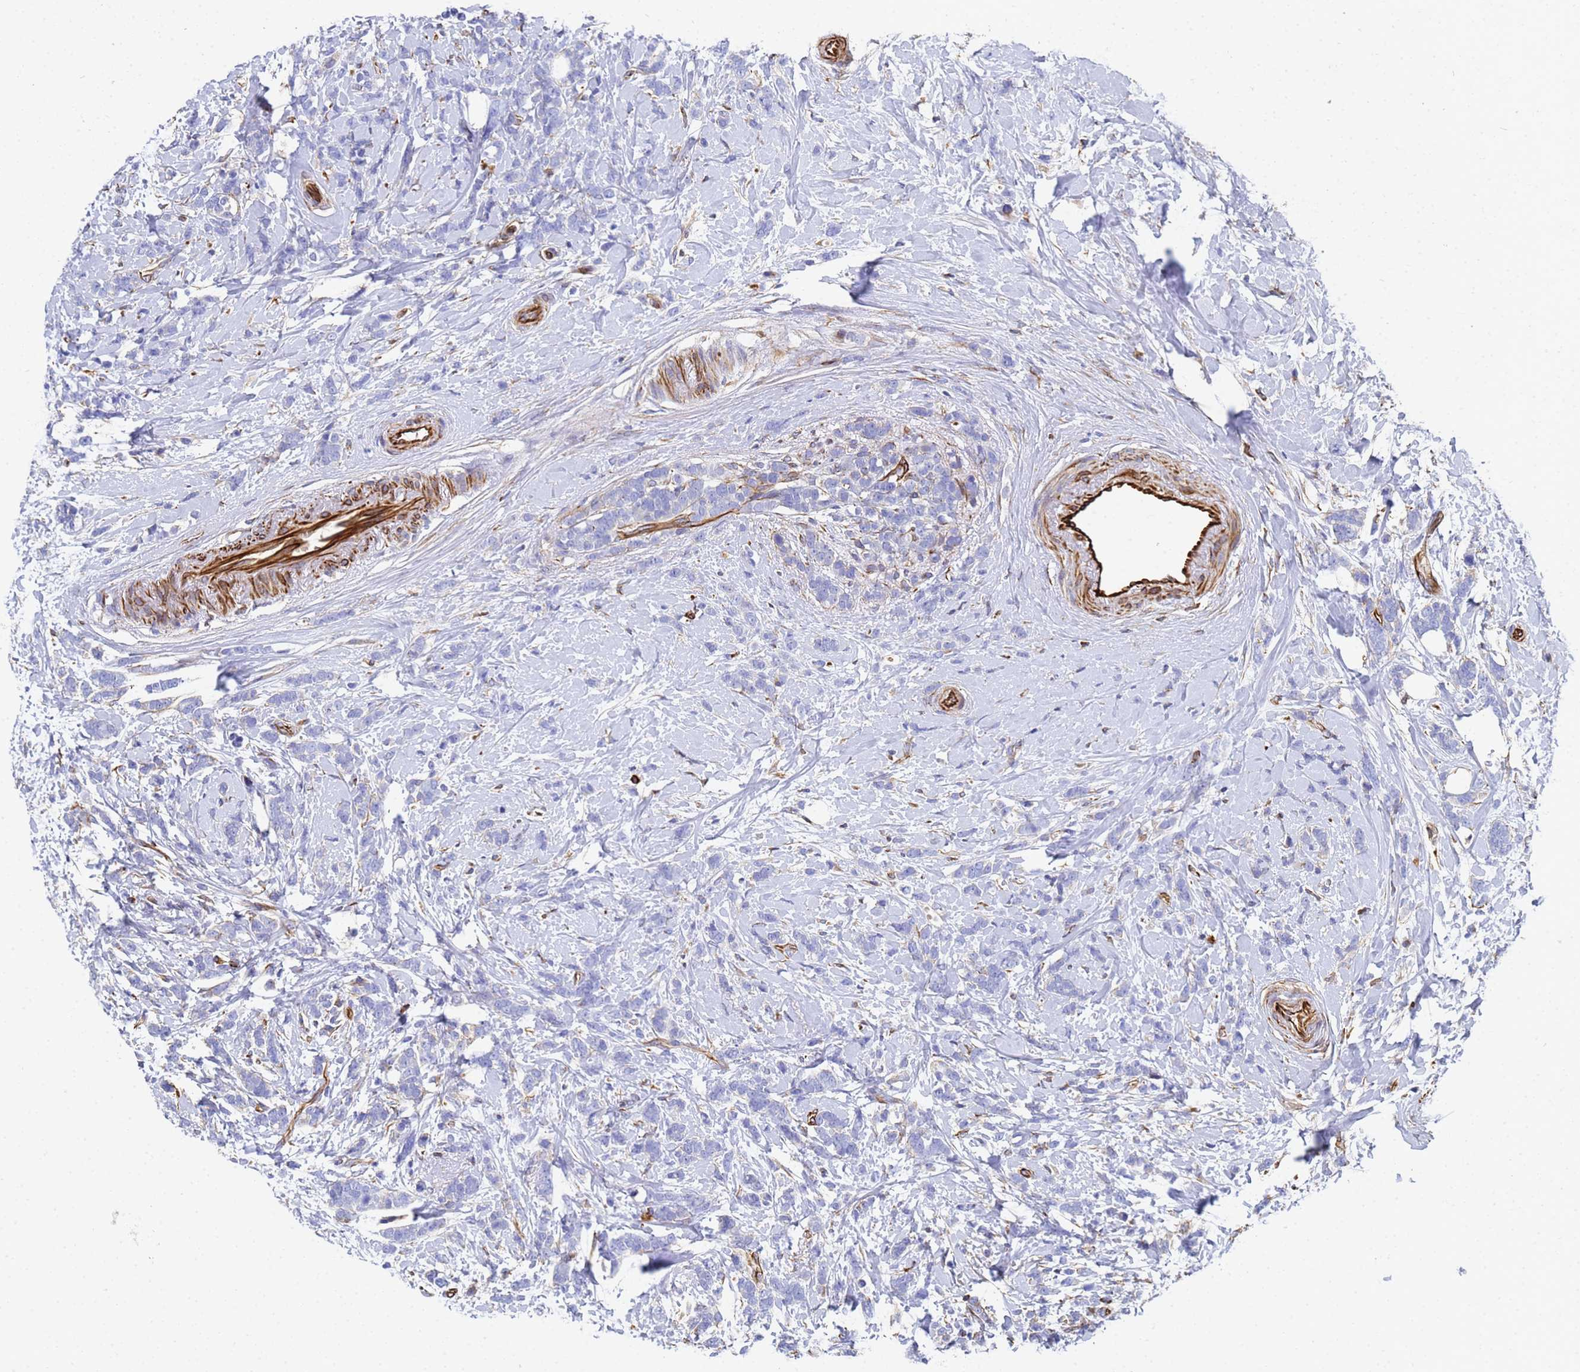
{"staining": {"intensity": "negative", "quantity": "none", "location": "none"}, "tissue": "breast cancer", "cell_type": "Tumor cells", "image_type": "cancer", "snomed": [{"axis": "morphology", "description": "Lobular carcinoma"}, {"axis": "topography", "description": "Breast"}], "caption": "Tumor cells are negative for protein expression in human breast lobular carcinoma.", "gene": "SYT13", "patient": {"sex": "female", "age": 58}}